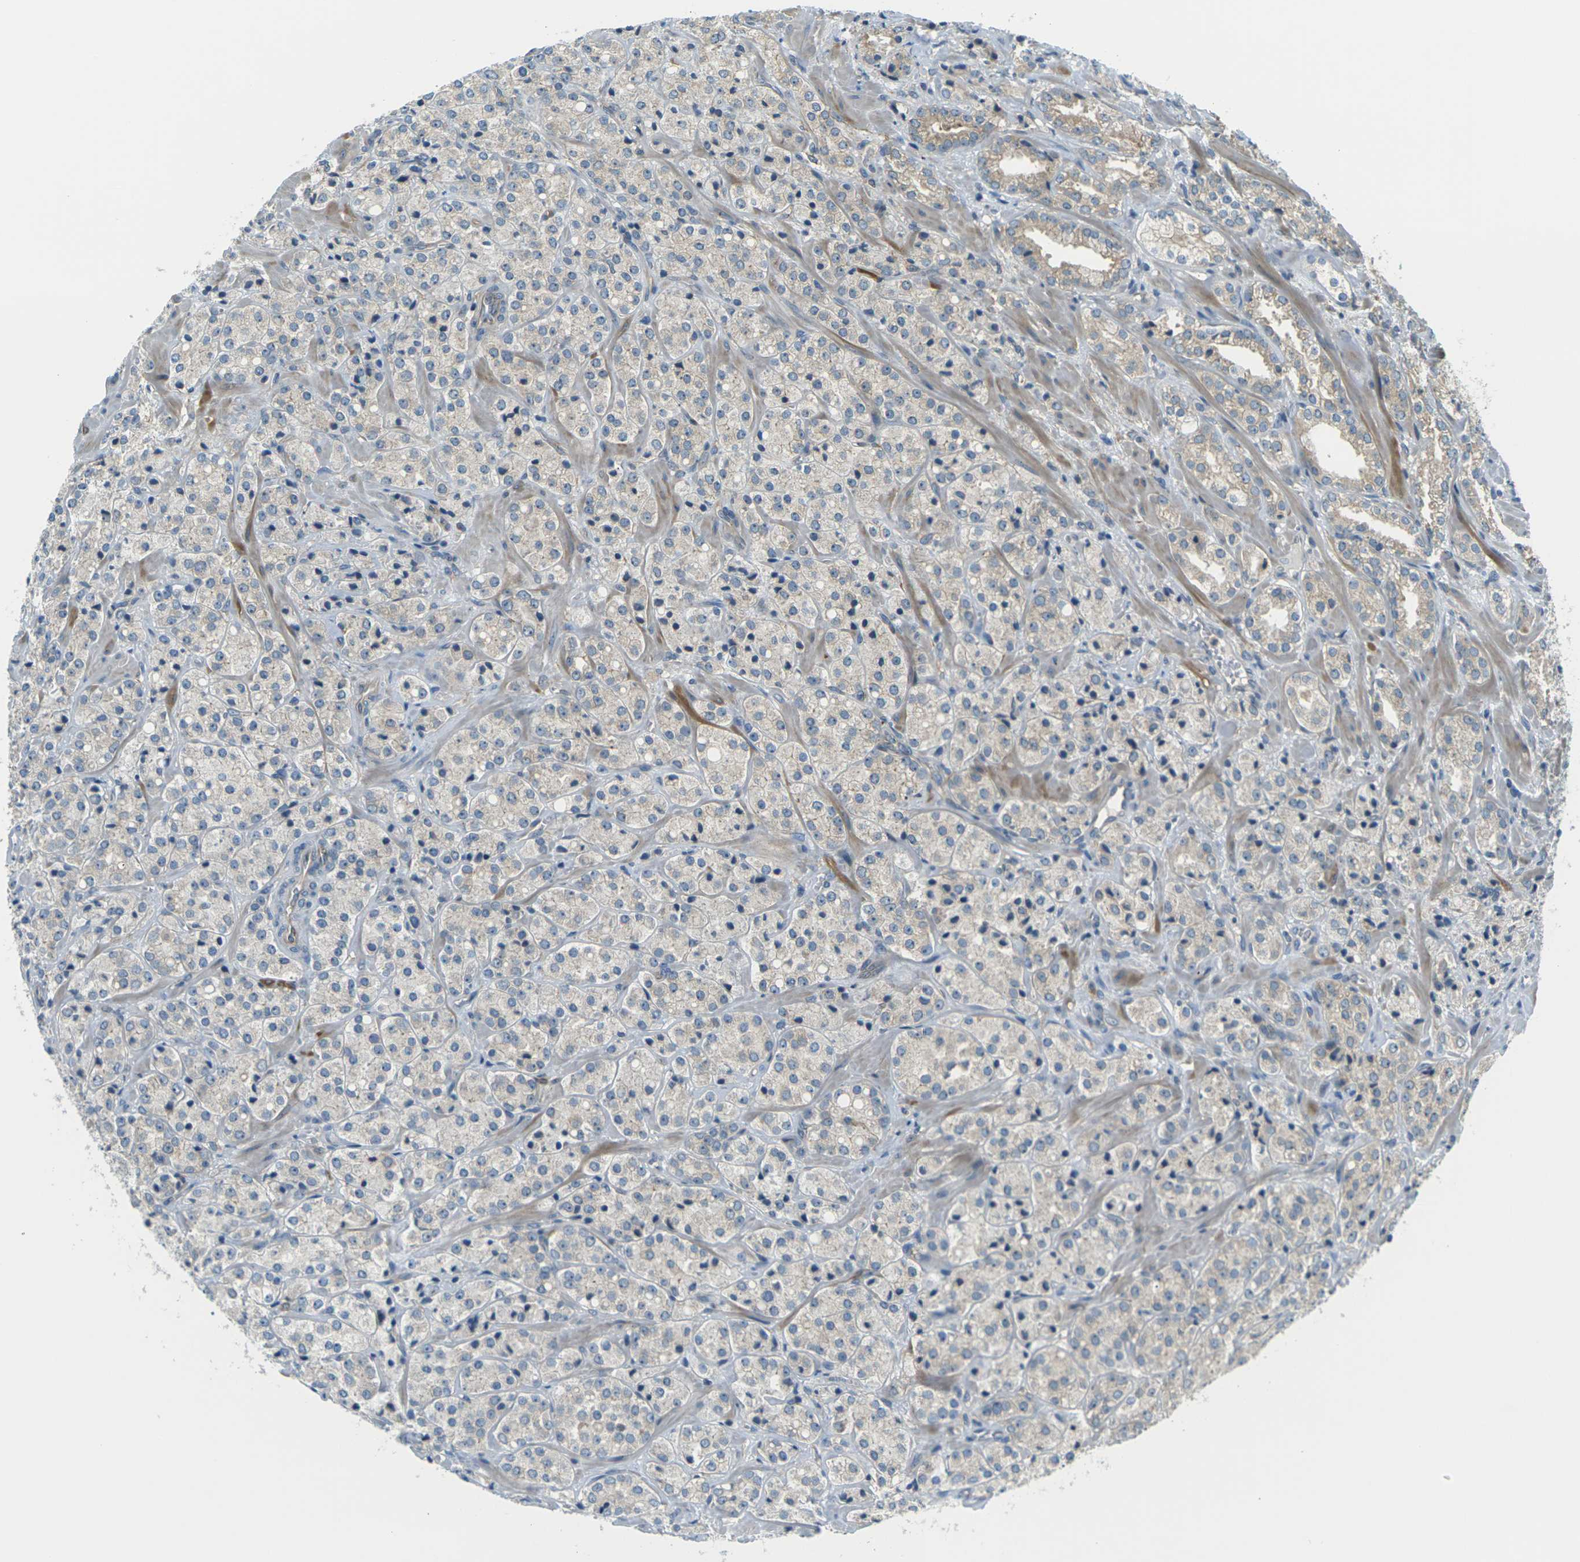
{"staining": {"intensity": "negative", "quantity": "none", "location": "none"}, "tissue": "prostate cancer", "cell_type": "Tumor cells", "image_type": "cancer", "snomed": [{"axis": "morphology", "description": "Adenocarcinoma, High grade"}, {"axis": "topography", "description": "Prostate"}], "caption": "Immunohistochemistry of human adenocarcinoma (high-grade) (prostate) shows no expression in tumor cells. Nuclei are stained in blue.", "gene": "SLC13A3", "patient": {"sex": "male", "age": 64}}